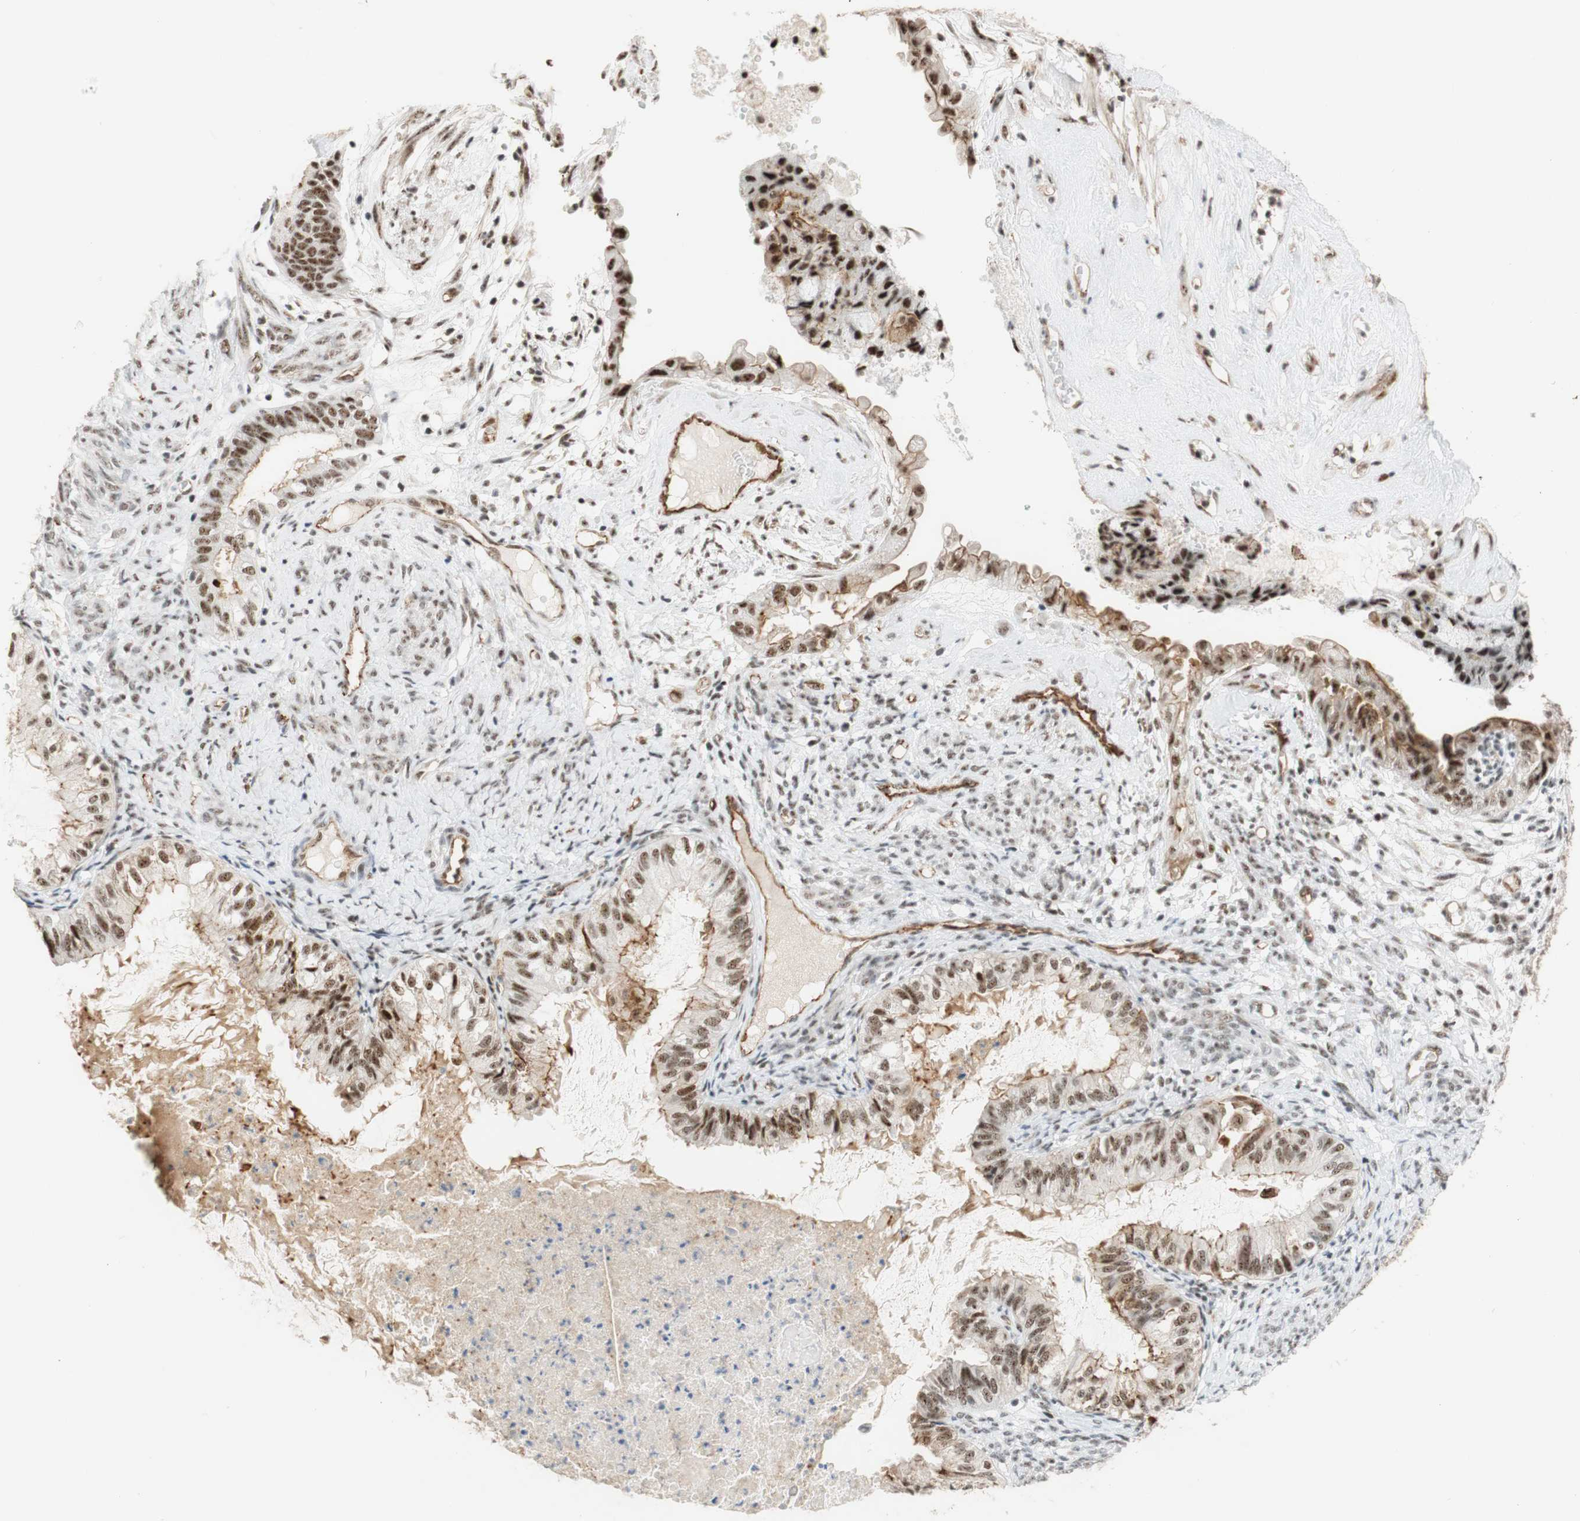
{"staining": {"intensity": "moderate", "quantity": ">75%", "location": "cytoplasmic/membranous,nuclear"}, "tissue": "cervical cancer", "cell_type": "Tumor cells", "image_type": "cancer", "snomed": [{"axis": "morphology", "description": "Normal tissue, NOS"}, {"axis": "morphology", "description": "Adenocarcinoma, NOS"}, {"axis": "topography", "description": "Cervix"}, {"axis": "topography", "description": "Endometrium"}], "caption": "IHC image of human cervical cancer (adenocarcinoma) stained for a protein (brown), which displays medium levels of moderate cytoplasmic/membranous and nuclear staining in about >75% of tumor cells.", "gene": "SAP18", "patient": {"sex": "female", "age": 86}}